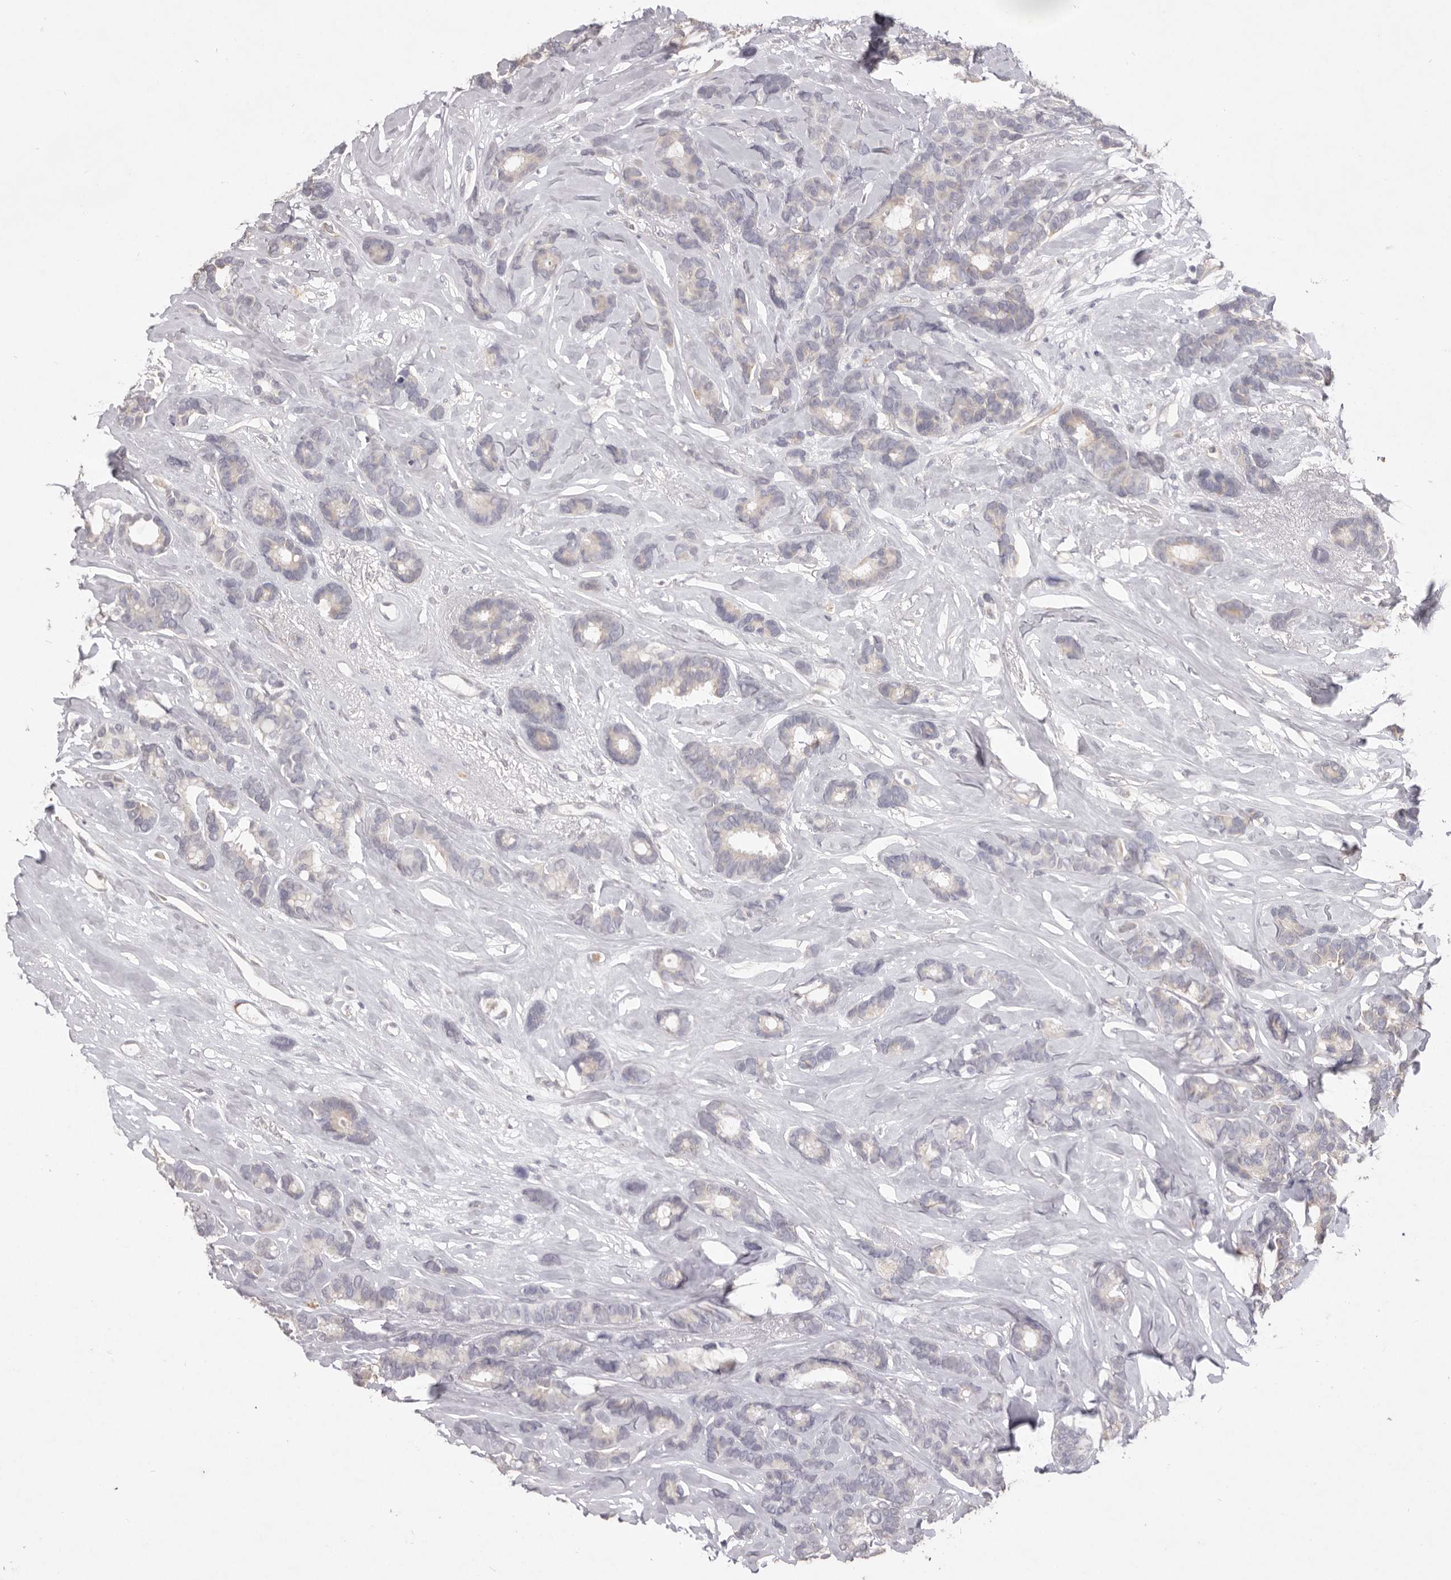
{"staining": {"intensity": "negative", "quantity": "none", "location": "none"}, "tissue": "breast cancer", "cell_type": "Tumor cells", "image_type": "cancer", "snomed": [{"axis": "morphology", "description": "Duct carcinoma"}, {"axis": "topography", "description": "Breast"}], "caption": "Tumor cells are negative for protein expression in human breast cancer (invasive ductal carcinoma). (DAB (3,3'-diaminobenzidine) immunohistochemistry (IHC) with hematoxylin counter stain).", "gene": "ZYG11B", "patient": {"sex": "female", "age": 87}}